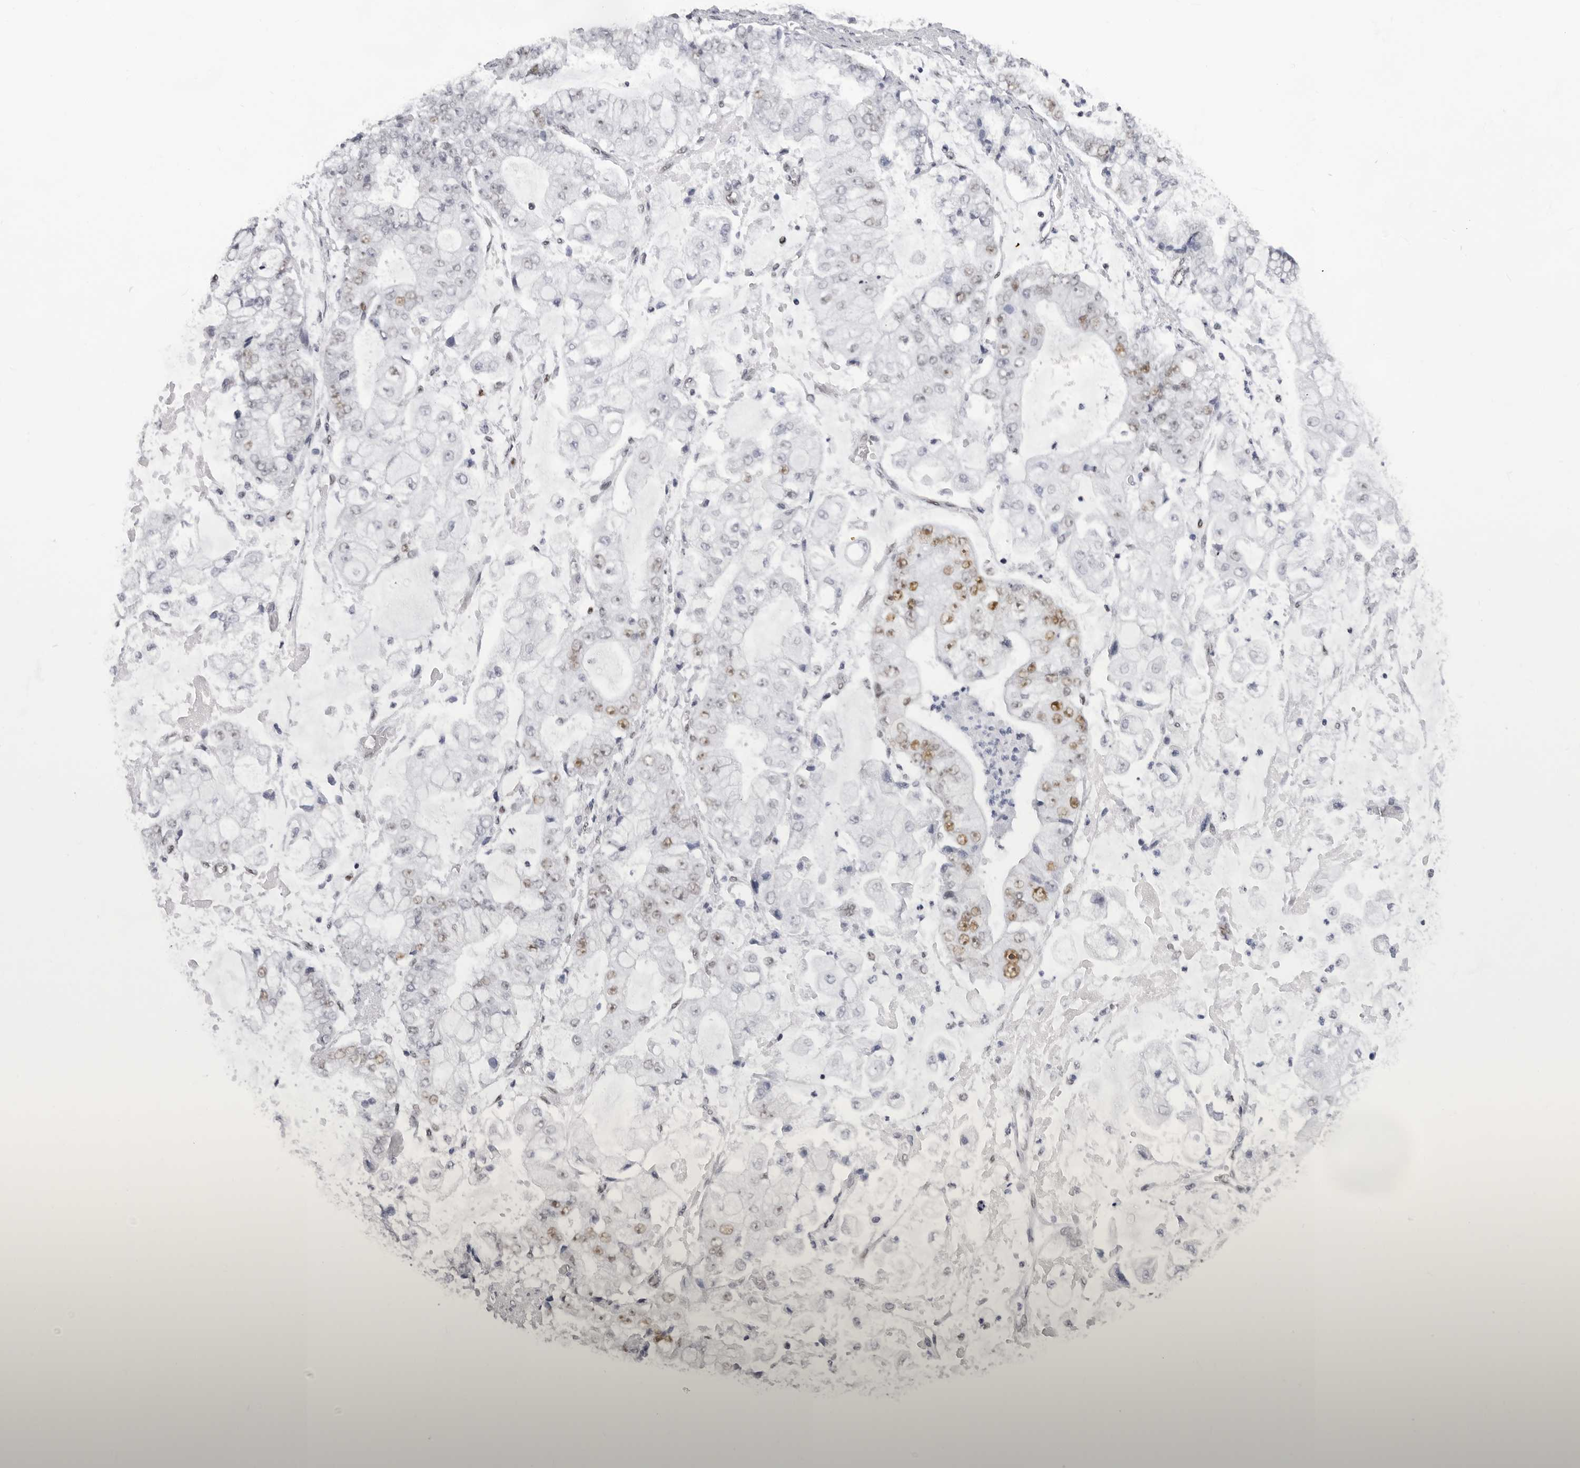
{"staining": {"intensity": "moderate", "quantity": "<25%", "location": "nuclear"}, "tissue": "stomach cancer", "cell_type": "Tumor cells", "image_type": "cancer", "snomed": [{"axis": "morphology", "description": "Adenocarcinoma, NOS"}, {"axis": "topography", "description": "Stomach"}], "caption": "Stomach cancer (adenocarcinoma) tissue shows moderate nuclear staining in approximately <25% of tumor cells", "gene": "IRF2BP2", "patient": {"sex": "male", "age": 76}}